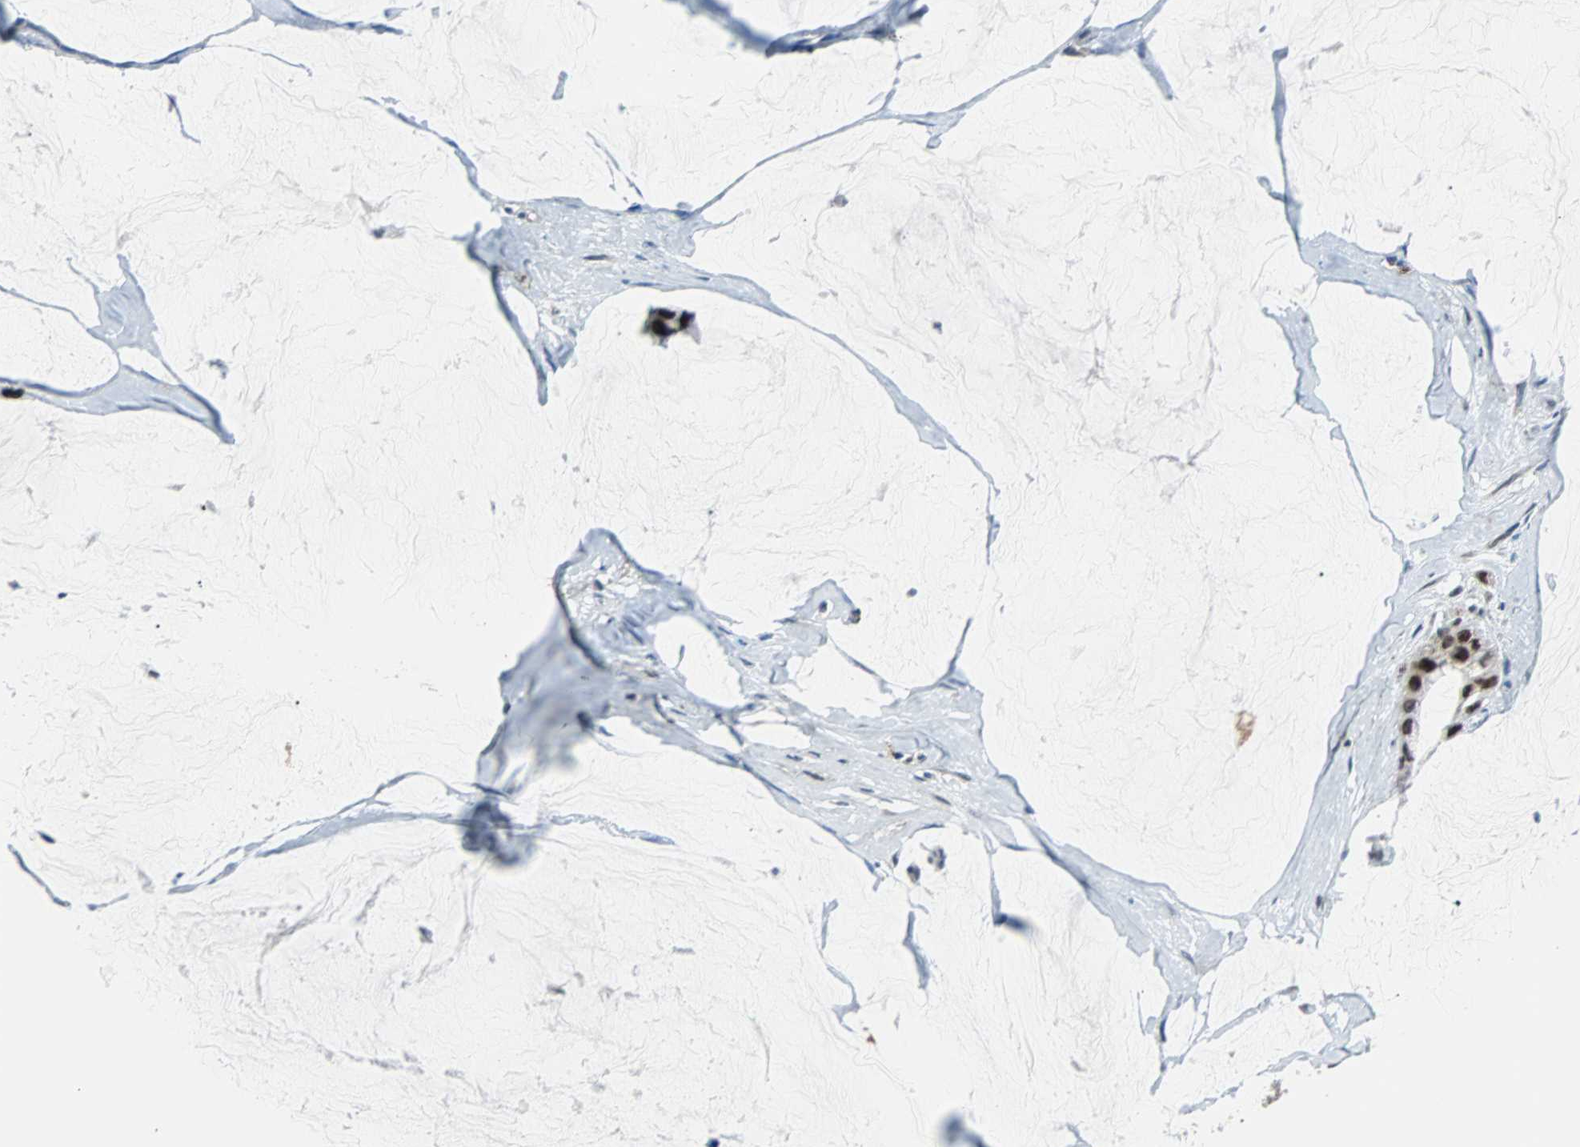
{"staining": {"intensity": "strong", "quantity": ">75%", "location": "nuclear"}, "tissue": "ovarian cancer", "cell_type": "Tumor cells", "image_type": "cancer", "snomed": [{"axis": "morphology", "description": "Cystadenocarcinoma, mucinous, NOS"}, {"axis": "topography", "description": "Ovary"}], "caption": "Immunohistochemistry (DAB (3,3'-diaminobenzidine)) staining of ovarian cancer reveals strong nuclear protein positivity in approximately >75% of tumor cells.", "gene": "ZHX2", "patient": {"sex": "female", "age": 39}}